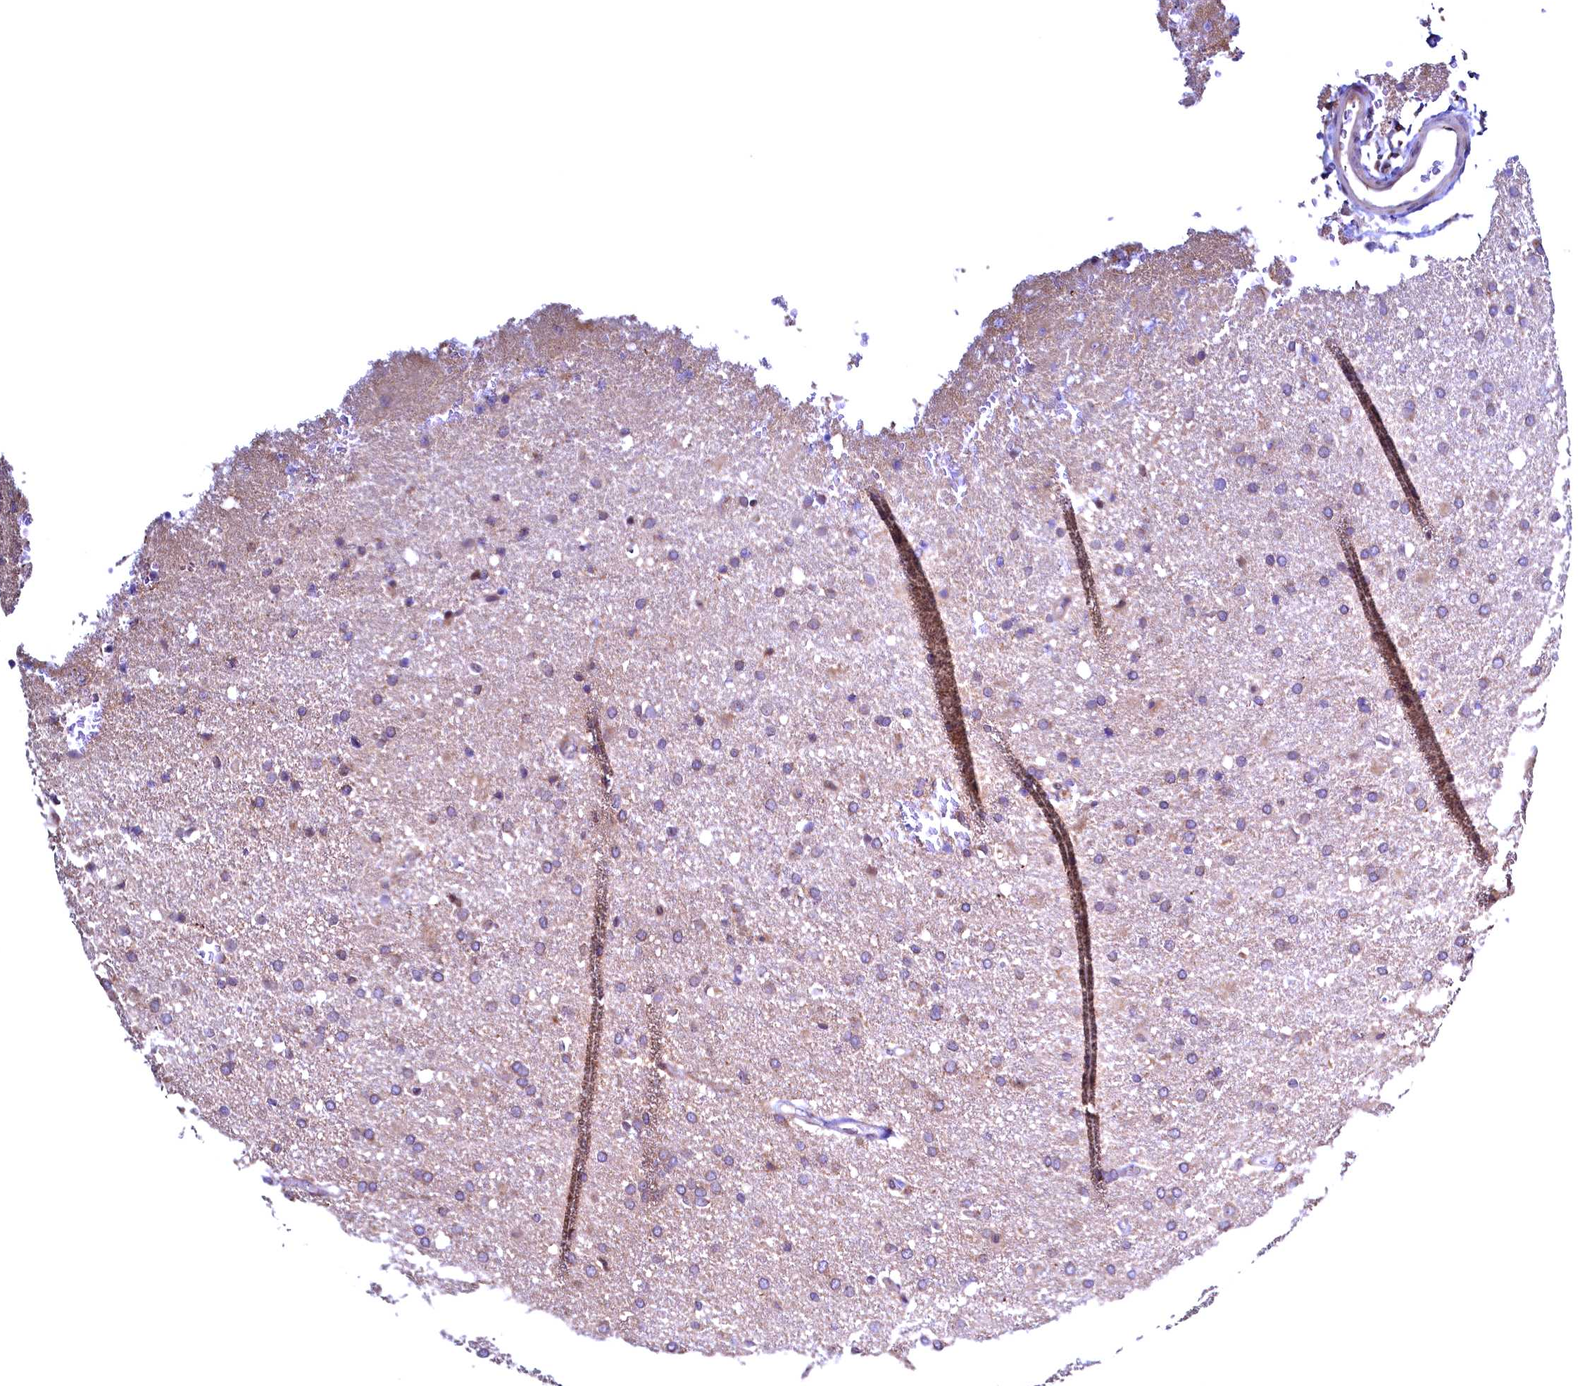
{"staining": {"intensity": "weak", "quantity": "<25%", "location": "cytoplasmic/membranous"}, "tissue": "glioma", "cell_type": "Tumor cells", "image_type": "cancer", "snomed": [{"axis": "morphology", "description": "Glioma, malignant, High grade"}, {"axis": "topography", "description": "Brain"}], "caption": "High magnification brightfield microscopy of glioma stained with DAB (brown) and counterstained with hematoxylin (blue): tumor cells show no significant expression.", "gene": "RBFA", "patient": {"sex": "male", "age": 72}}